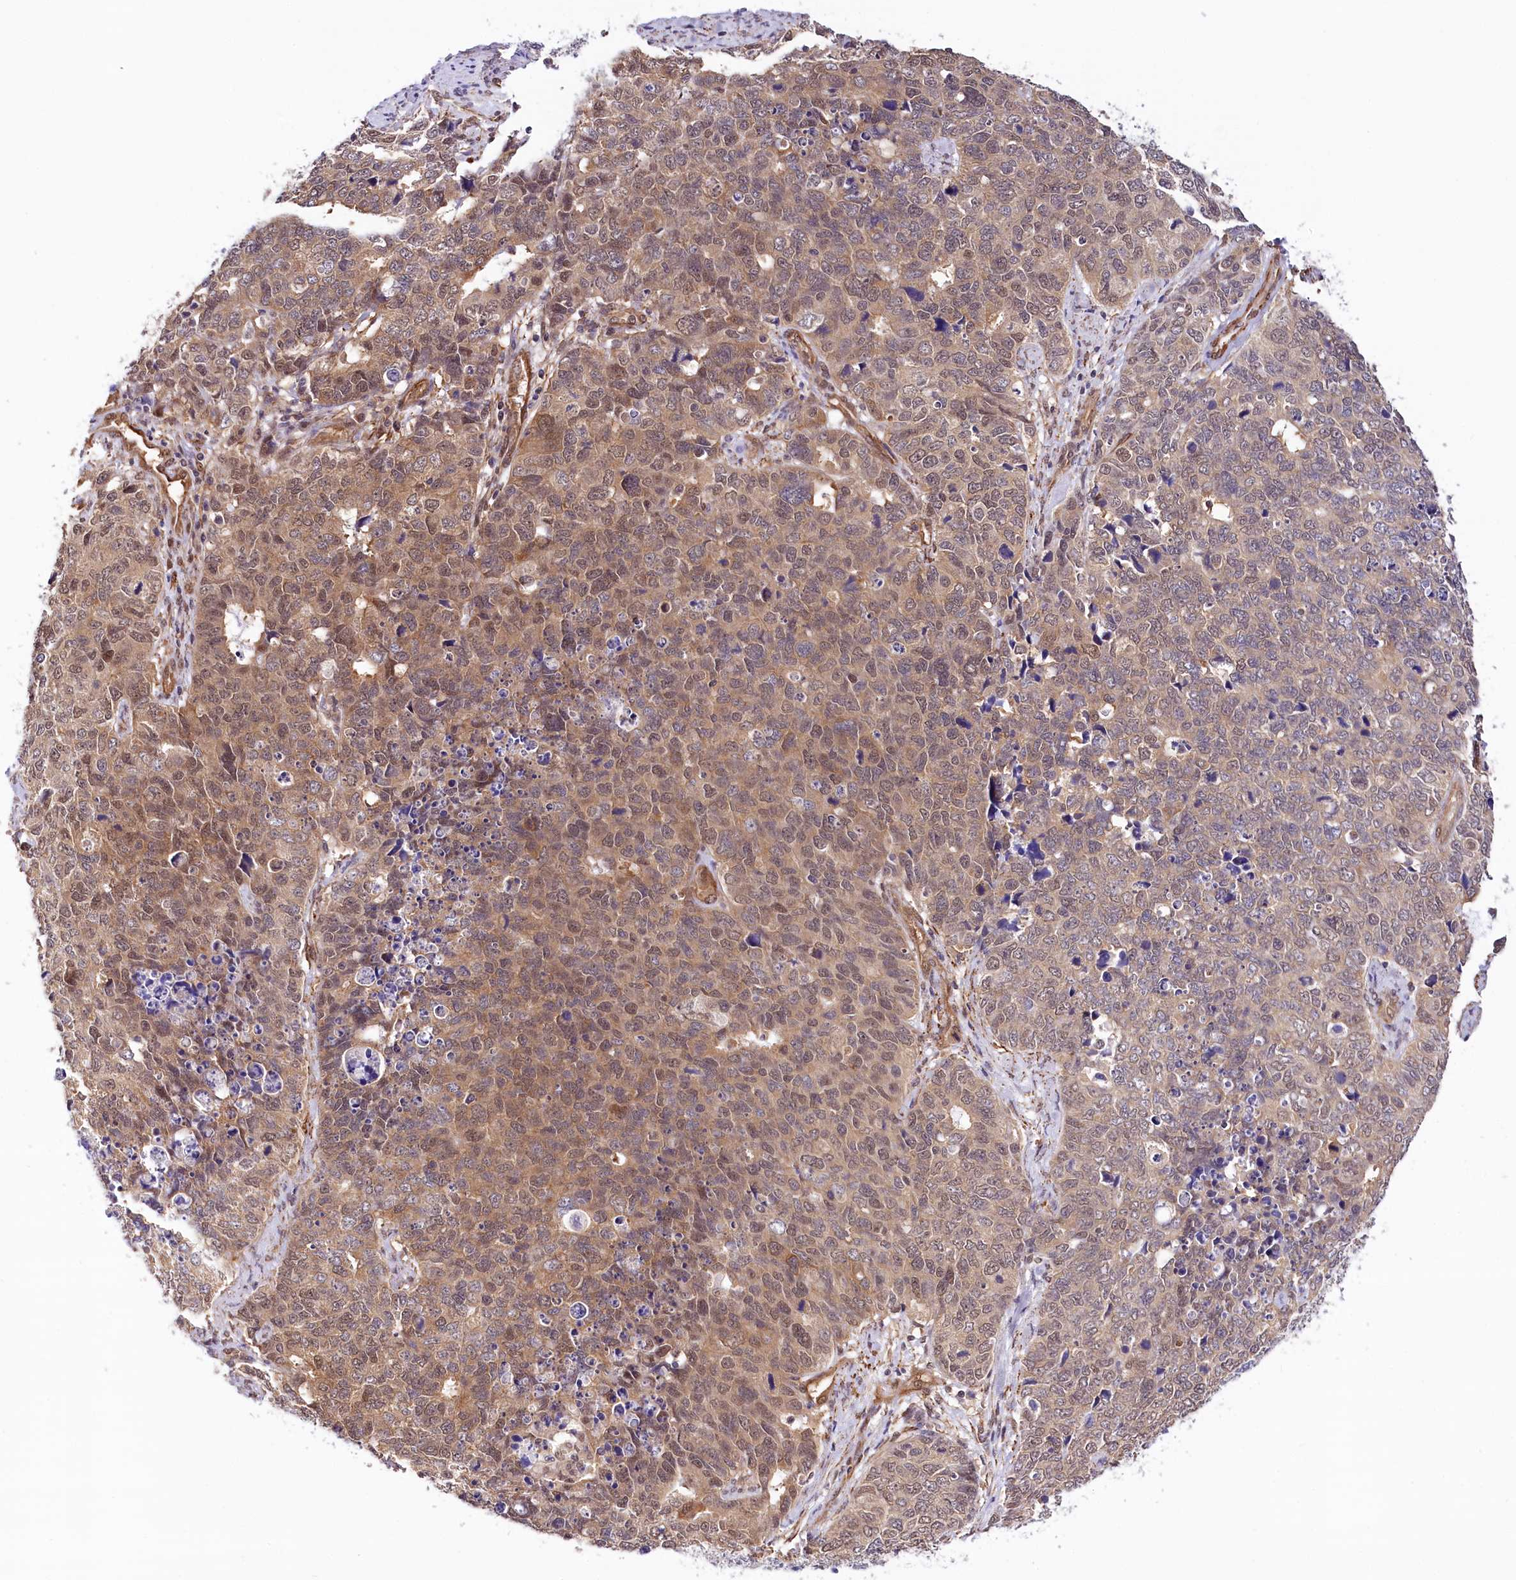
{"staining": {"intensity": "moderate", "quantity": ">75%", "location": "cytoplasmic/membranous,nuclear"}, "tissue": "cervical cancer", "cell_type": "Tumor cells", "image_type": "cancer", "snomed": [{"axis": "morphology", "description": "Squamous cell carcinoma, NOS"}, {"axis": "topography", "description": "Cervix"}], "caption": "Tumor cells show medium levels of moderate cytoplasmic/membranous and nuclear staining in approximately >75% of cells in human squamous cell carcinoma (cervical). Using DAB (brown) and hematoxylin (blue) stains, captured at high magnification using brightfield microscopy.", "gene": "PPP2R5B", "patient": {"sex": "female", "age": 63}}